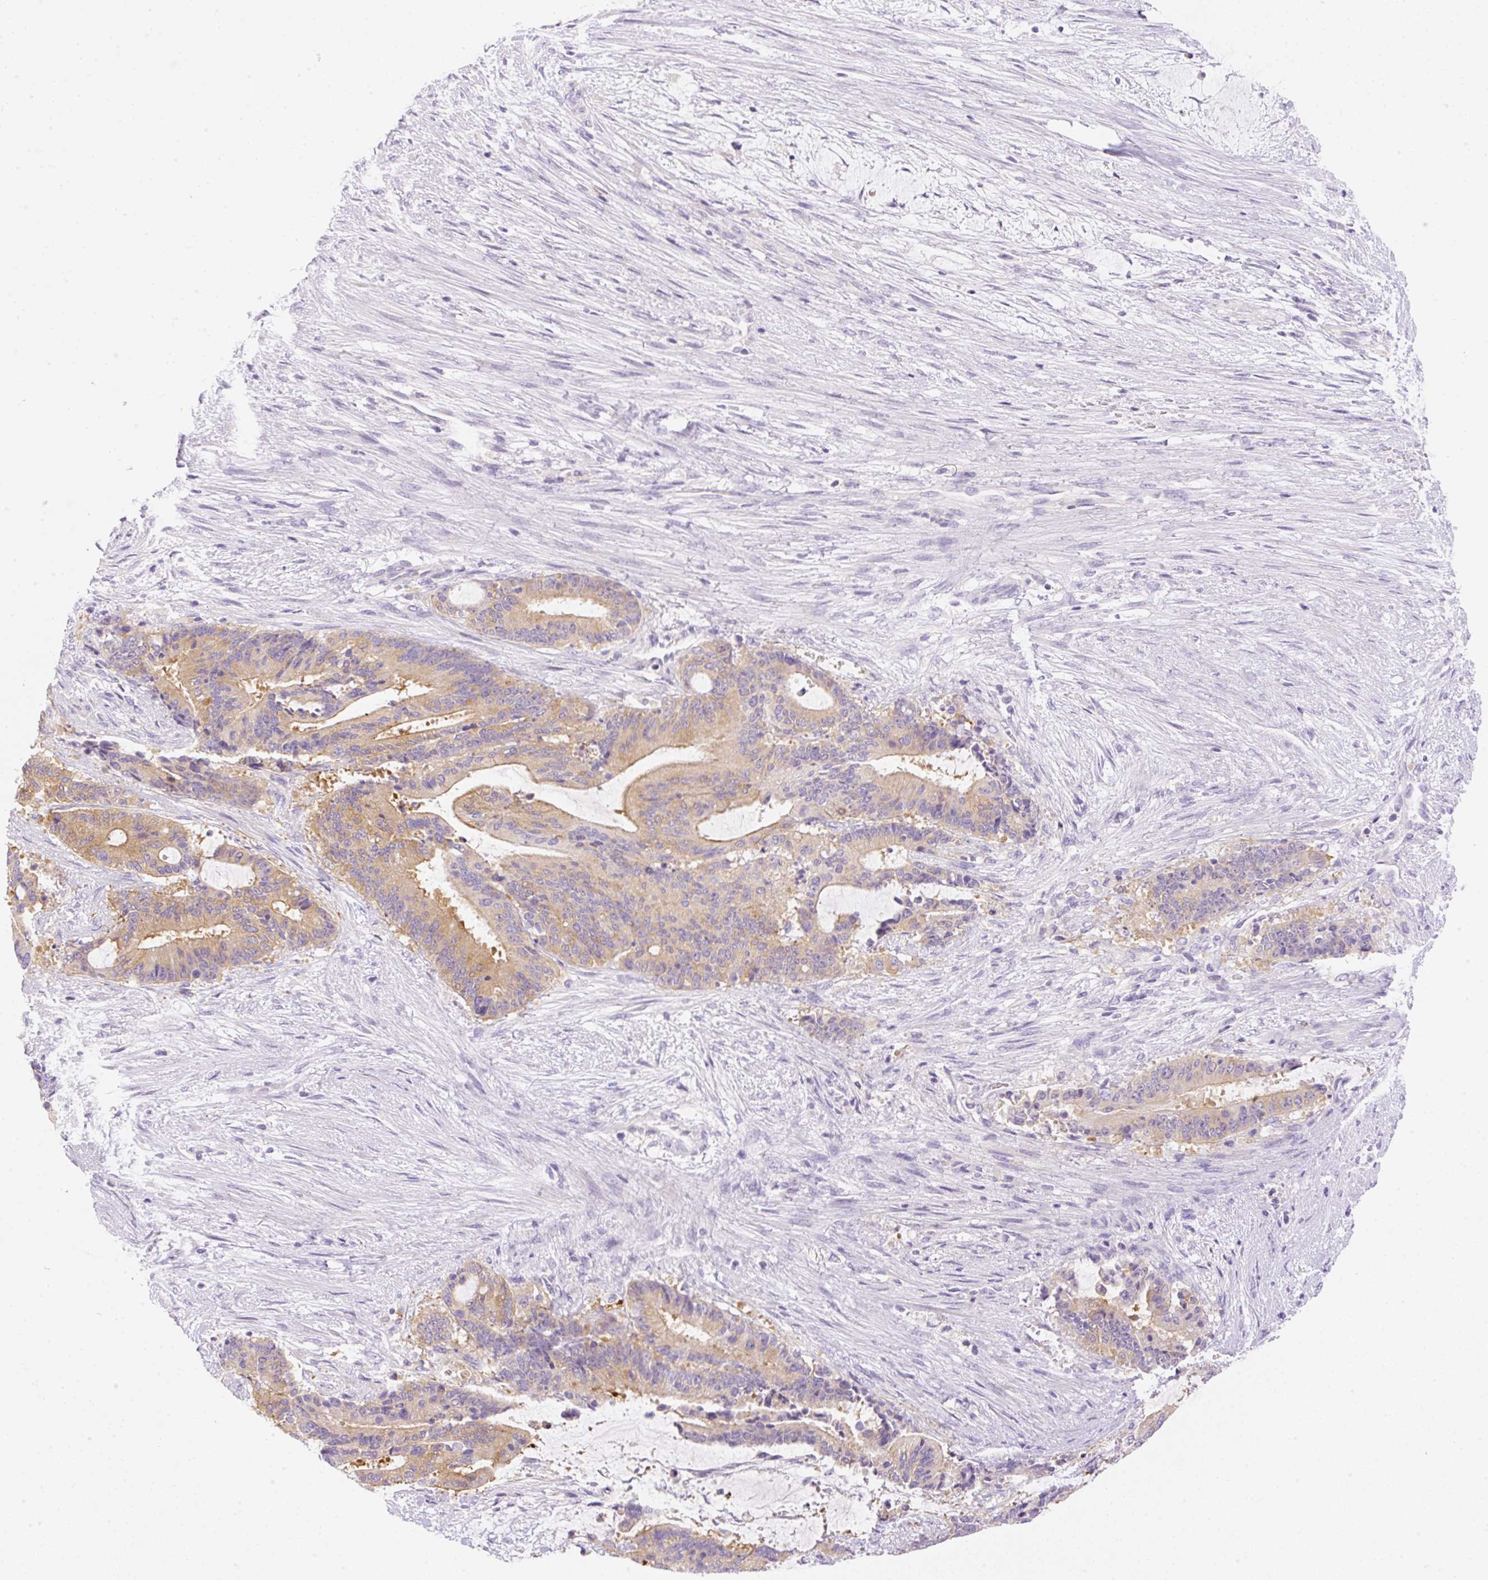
{"staining": {"intensity": "moderate", "quantity": ">75%", "location": "cytoplasmic/membranous"}, "tissue": "liver cancer", "cell_type": "Tumor cells", "image_type": "cancer", "snomed": [{"axis": "morphology", "description": "Normal tissue, NOS"}, {"axis": "morphology", "description": "Cholangiocarcinoma"}, {"axis": "topography", "description": "Liver"}, {"axis": "topography", "description": "Peripheral nerve tissue"}], "caption": "Immunohistochemistry (IHC) micrograph of neoplastic tissue: human cholangiocarcinoma (liver) stained using immunohistochemistry (IHC) demonstrates medium levels of moderate protein expression localized specifically in the cytoplasmic/membranous of tumor cells, appearing as a cytoplasmic/membranous brown color.", "gene": "DENND5A", "patient": {"sex": "female", "age": 73}}